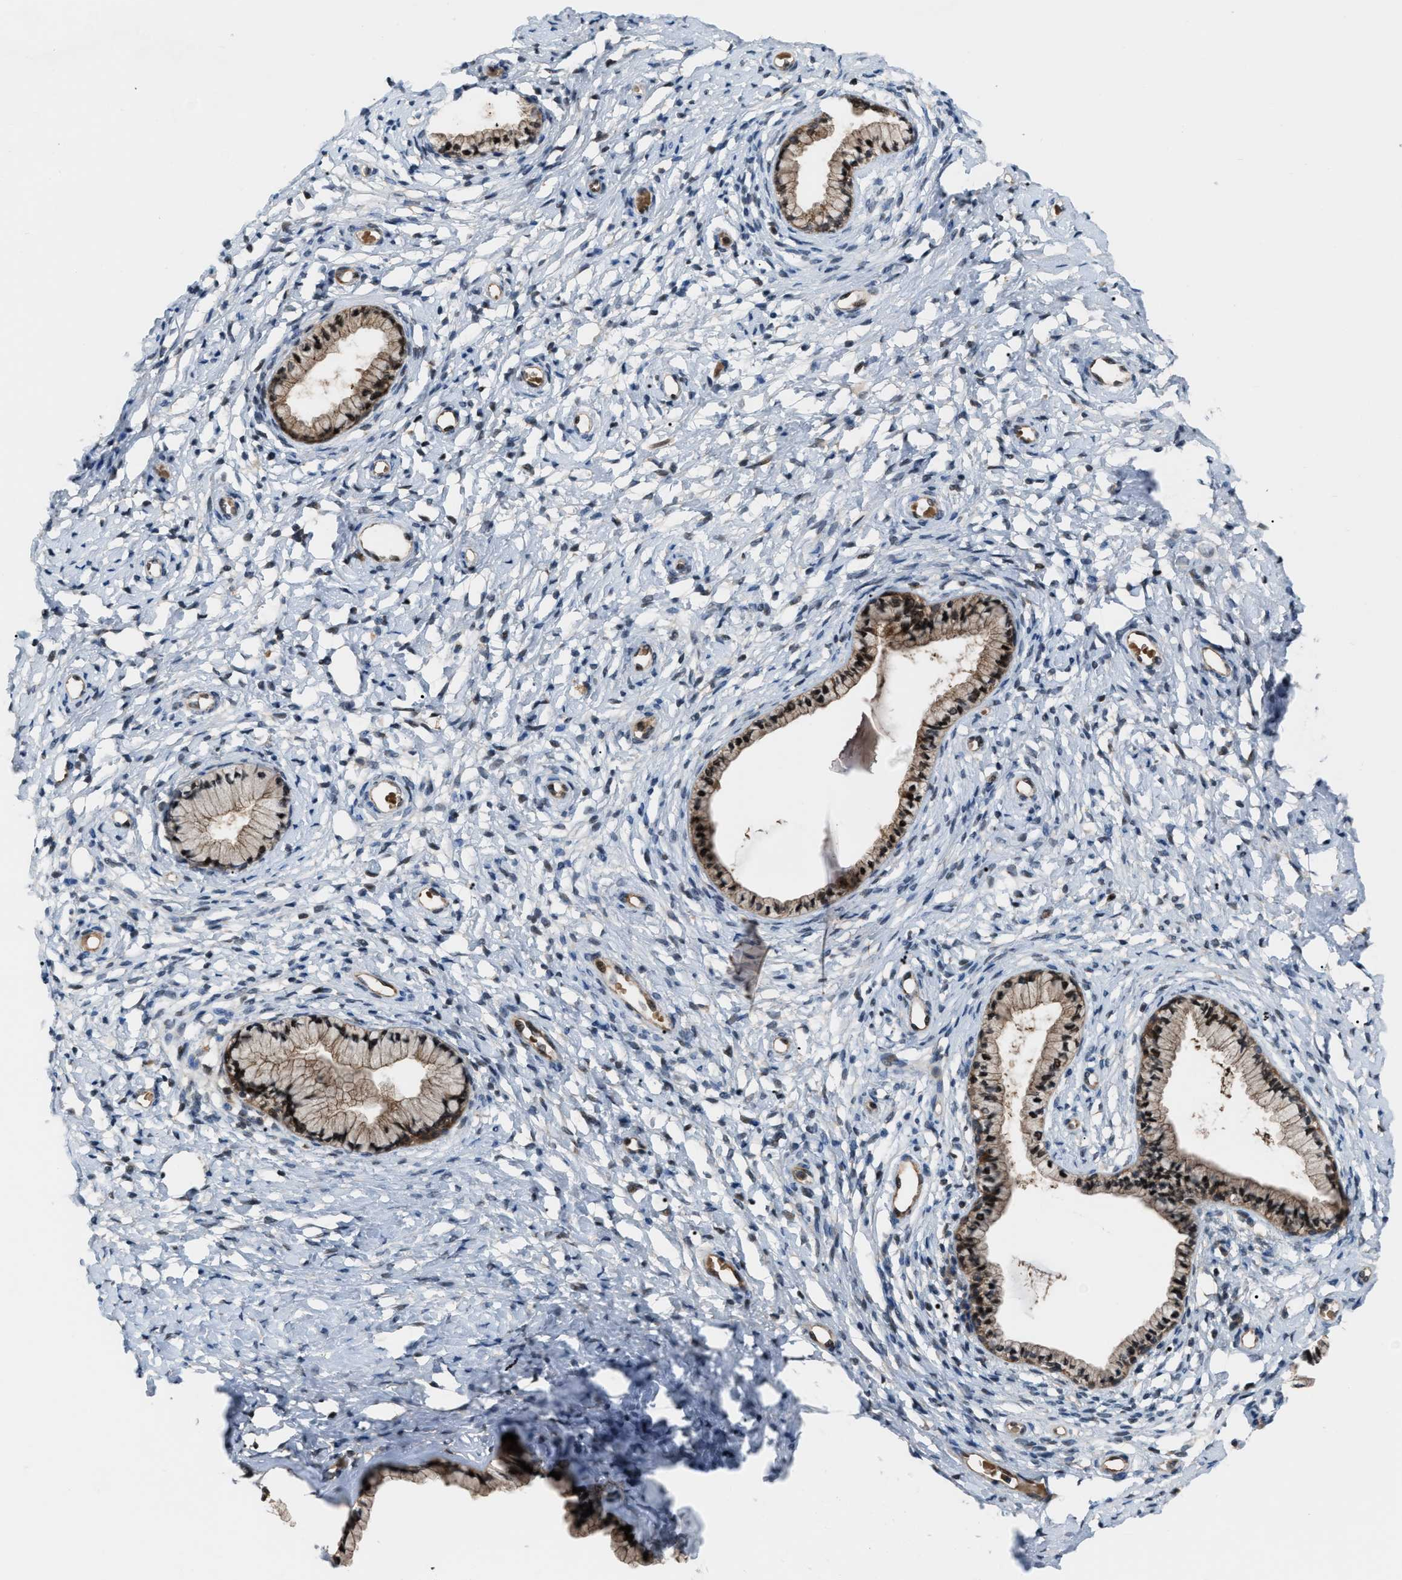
{"staining": {"intensity": "strong", "quantity": ">75%", "location": "cytoplasmic/membranous,nuclear"}, "tissue": "cervix", "cell_type": "Glandular cells", "image_type": "normal", "snomed": [{"axis": "morphology", "description": "Normal tissue, NOS"}, {"axis": "topography", "description": "Cervix"}], "caption": "Glandular cells exhibit strong cytoplasmic/membranous,nuclear expression in about >75% of cells in unremarkable cervix. (IHC, brightfield microscopy, high magnification).", "gene": "RFFL", "patient": {"sex": "female", "age": 72}}